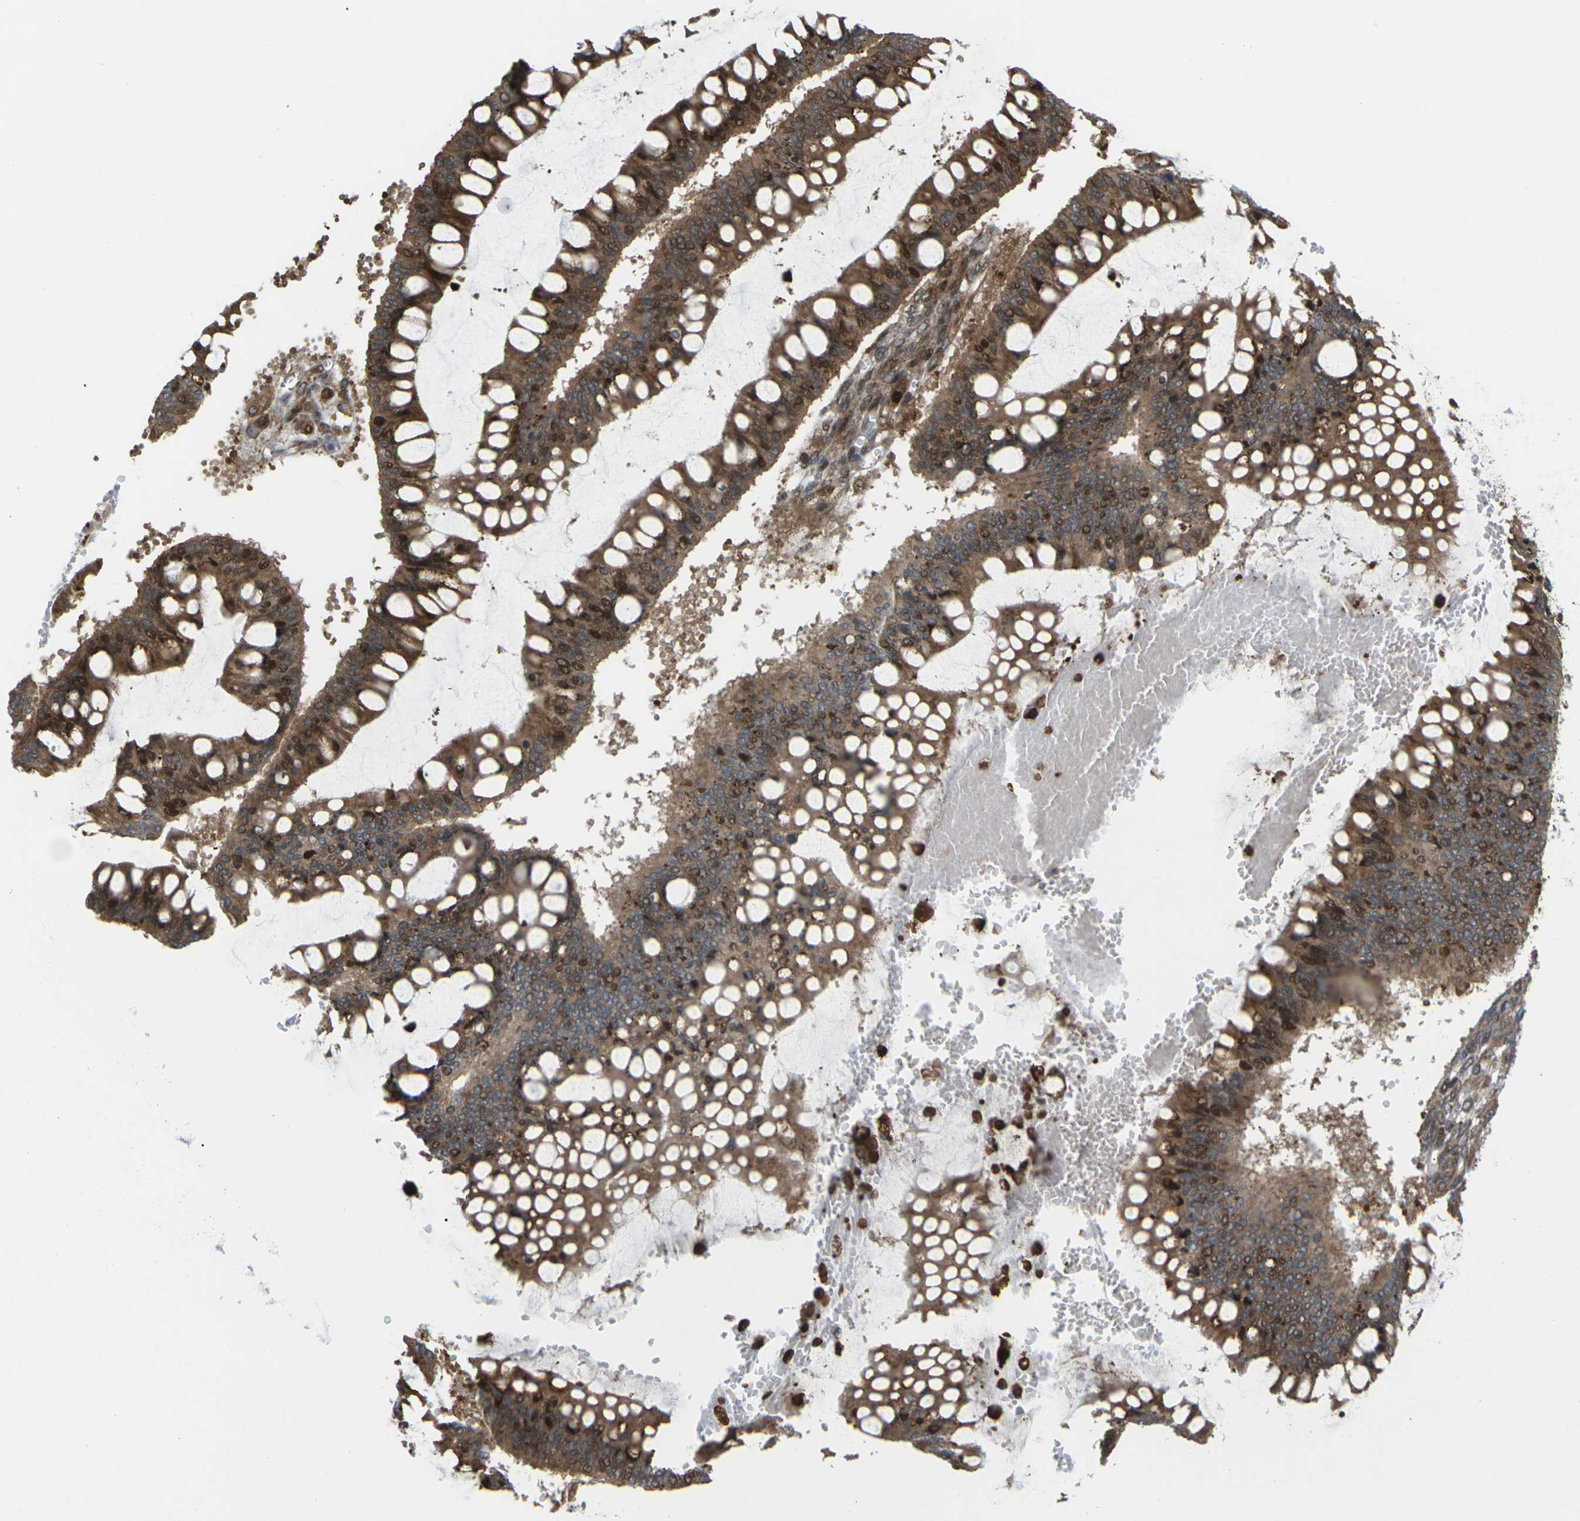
{"staining": {"intensity": "moderate", "quantity": ">75%", "location": "cytoplasmic/membranous,nuclear"}, "tissue": "ovarian cancer", "cell_type": "Tumor cells", "image_type": "cancer", "snomed": [{"axis": "morphology", "description": "Cystadenocarcinoma, mucinous, NOS"}, {"axis": "topography", "description": "Ovary"}], "caption": "Immunohistochemical staining of ovarian cancer shows medium levels of moderate cytoplasmic/membranous and nuclear protein expression in approximately >75% of tumor cells.", "gene": "ROBO1", "patient": {"sex": "female", "age": 73}}